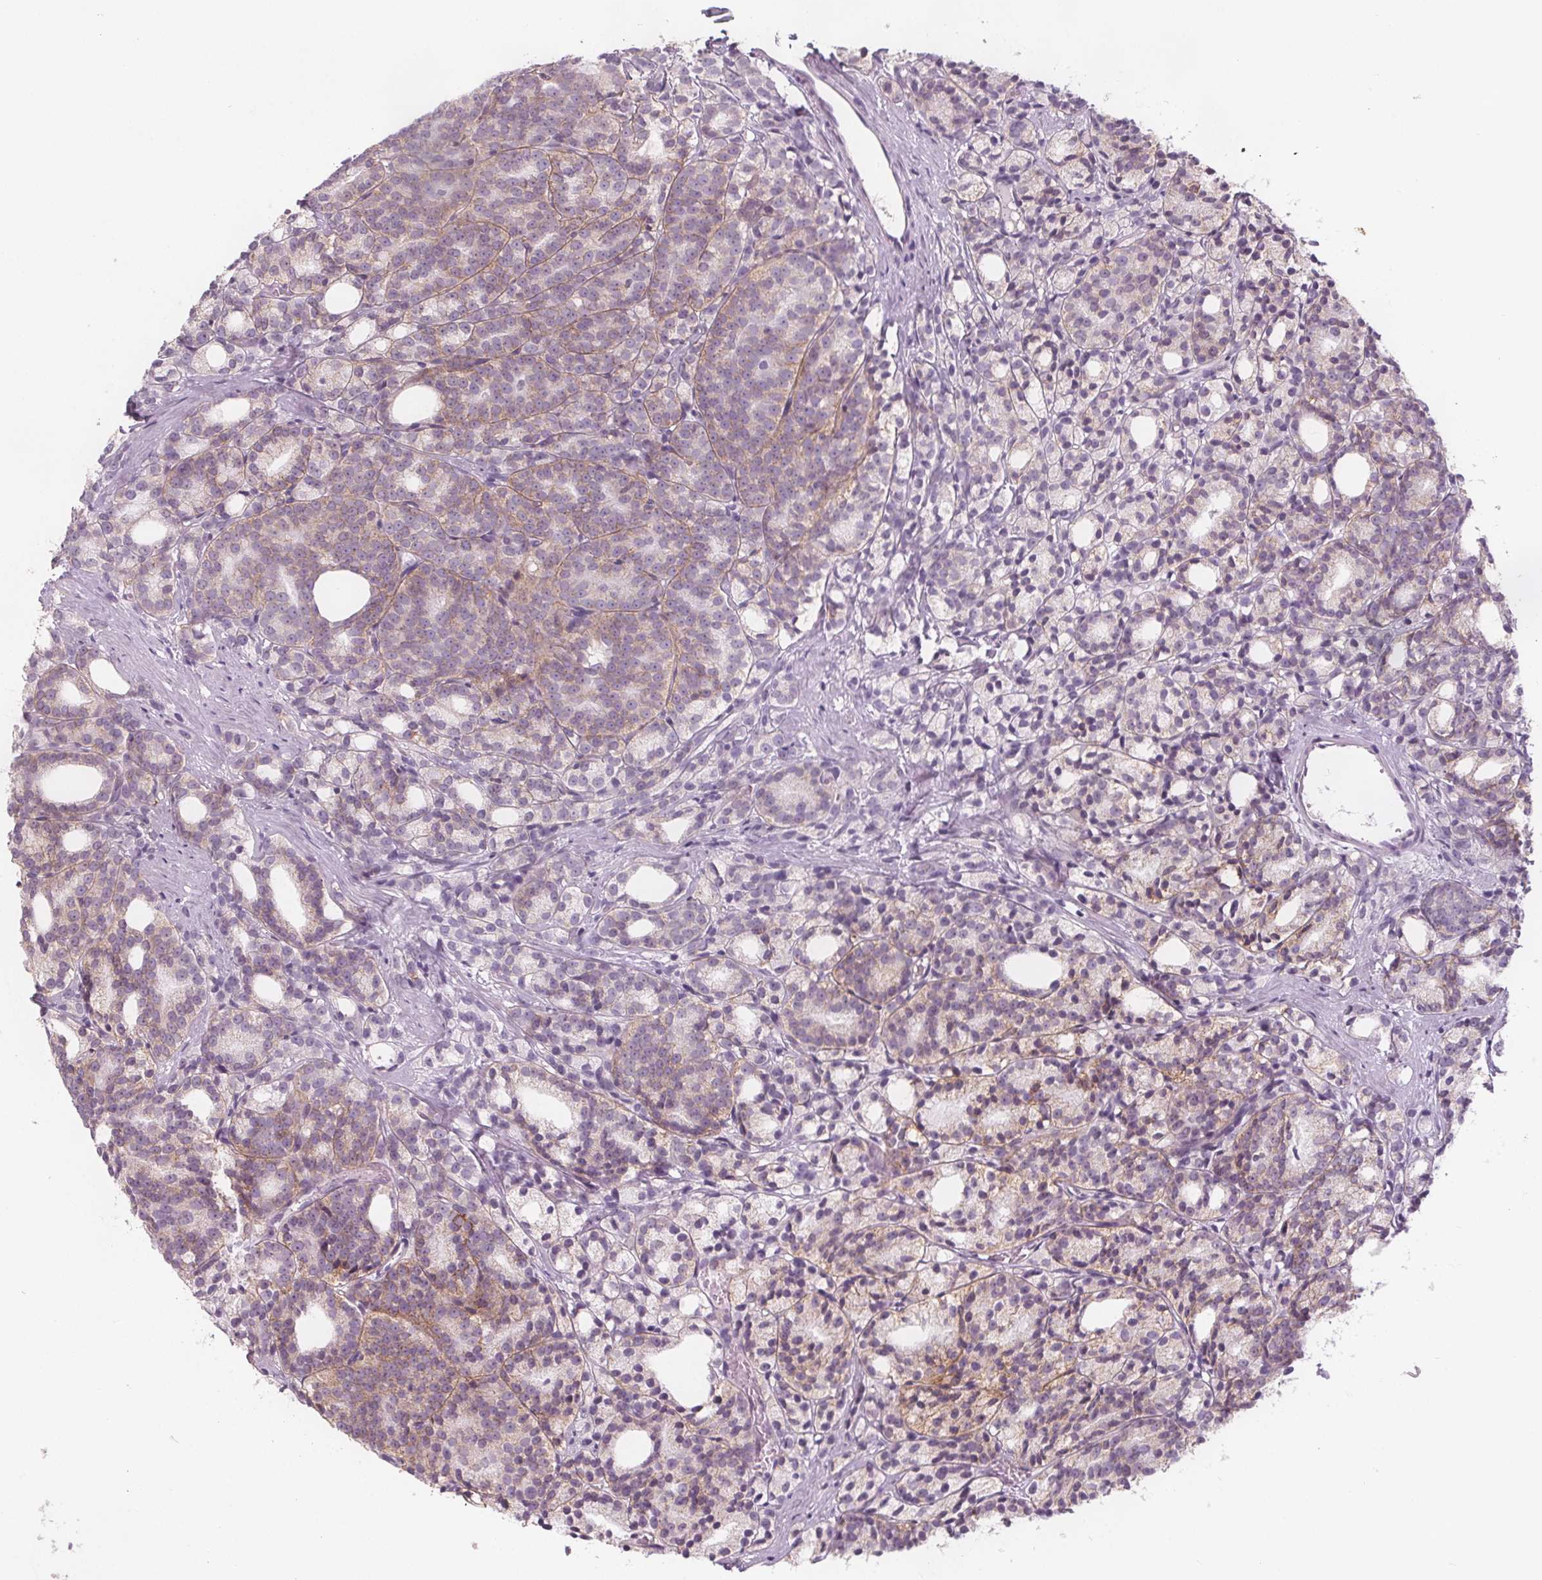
{"staining": {"intensity": "weak", "quantity": "<25%", "location": "cytoplasmic/membranous"}, "tissue": "prostate cancer", "cell_type": "Tumor cells", "image_type": "cancer", "snomed": [{"axis": "morphology", "description": "Adenocarcinoma, High grade"}, {"axis": "topography", "description": "Prostate"}], "caption": "Immunohistochemical staining of human prostate cancer (adenocarcinoma (high-grade)) shows no significant staining in tumor cells.", "gene": "ATP1A1", "patient": {"sex": "male", "age": 53}}